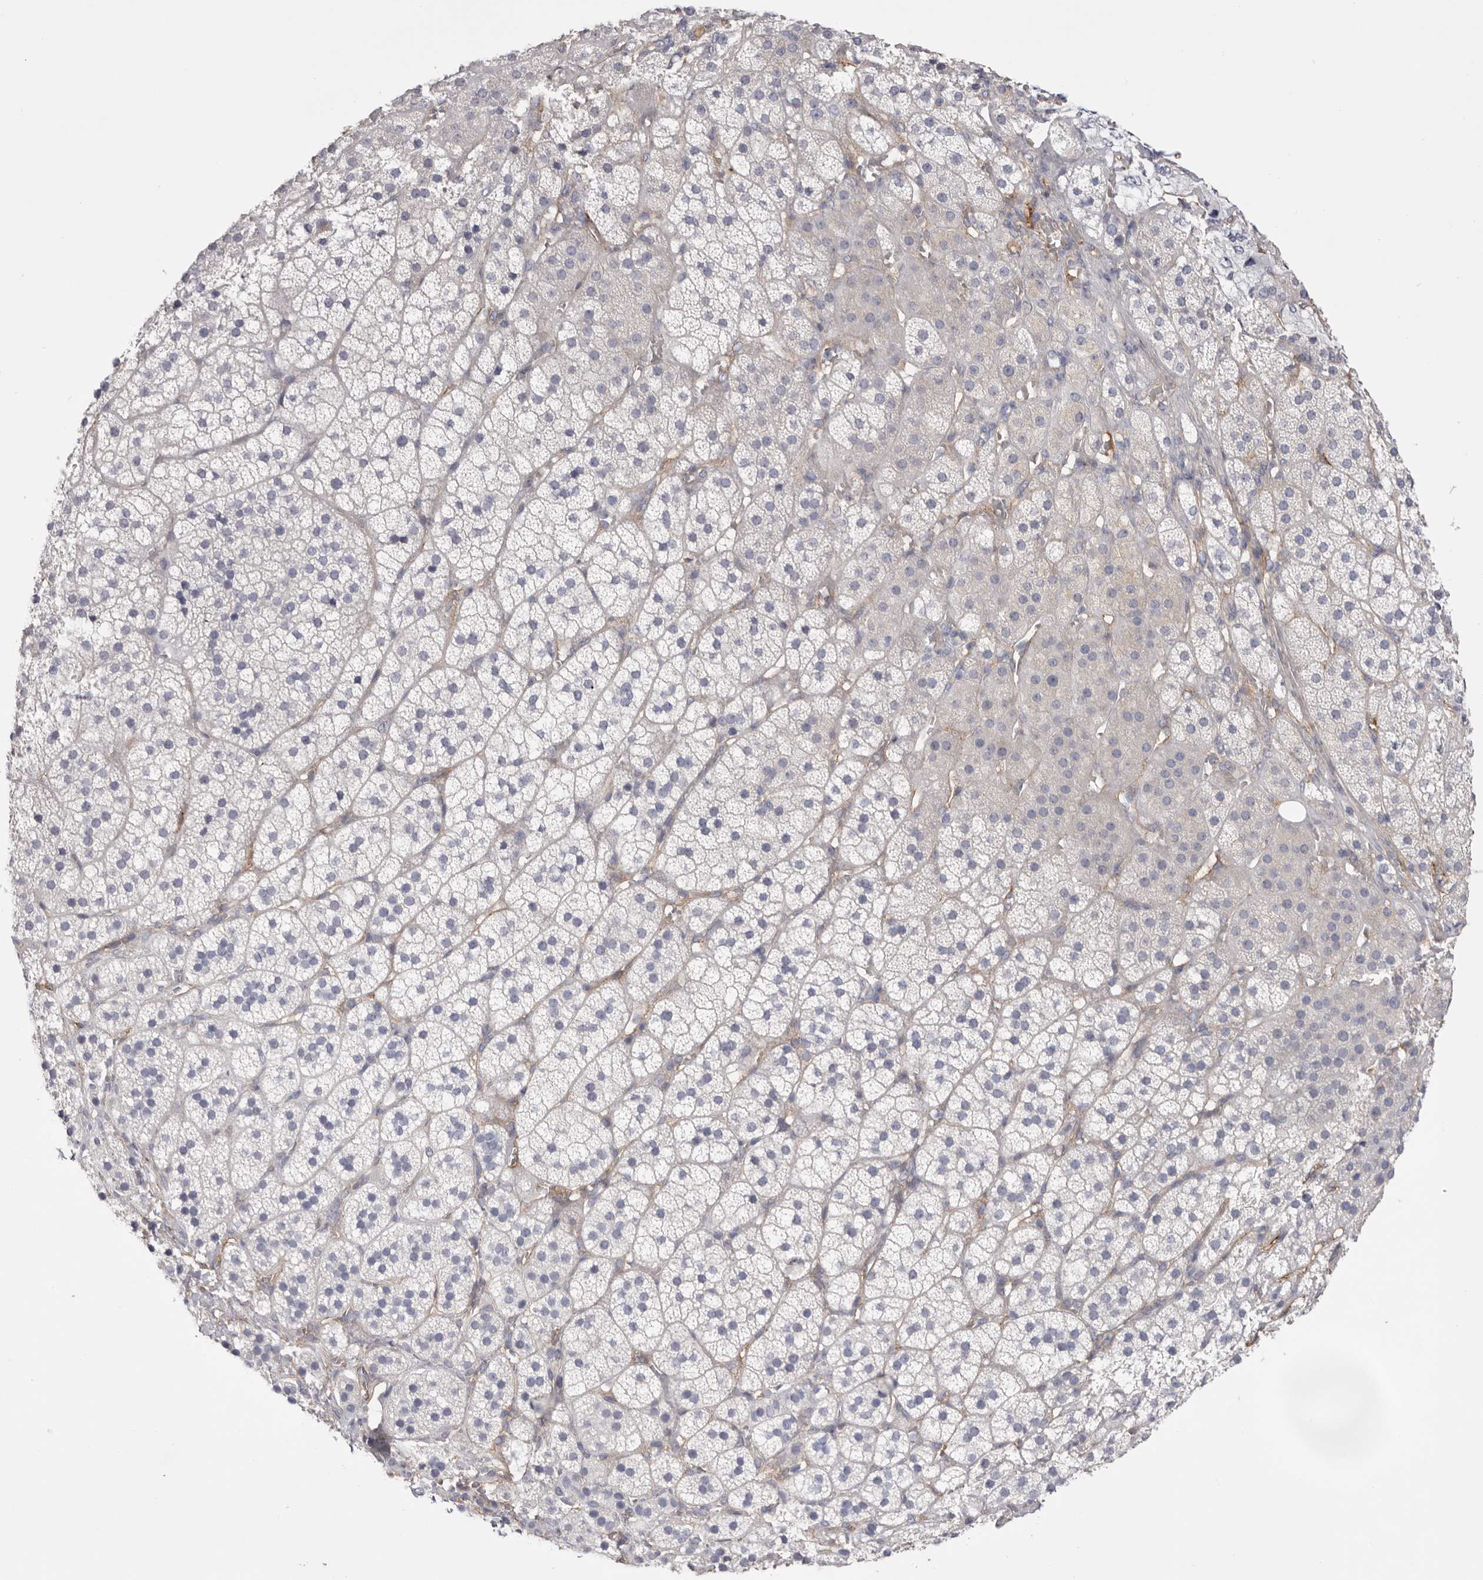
{"staining": {"intensity": "negative", "quantity": "none", "location": "none"}, "tissue": "adrenal gland", "cell_type": "Glandular cells", "image_type": "normal", "snomed": [{"axis": "morphology", "description": "Normal tissue, NOS"}, {"axis": "topography", "description": "Adrenal gland"}], "caption": "Protein analysis of normal adrenal gland shows no significant expression in glandular cells. (DAB immunohistochemistry, high magnification).", "gene": "LRRC66", "patient": {"sex": "female", "age": 44}}